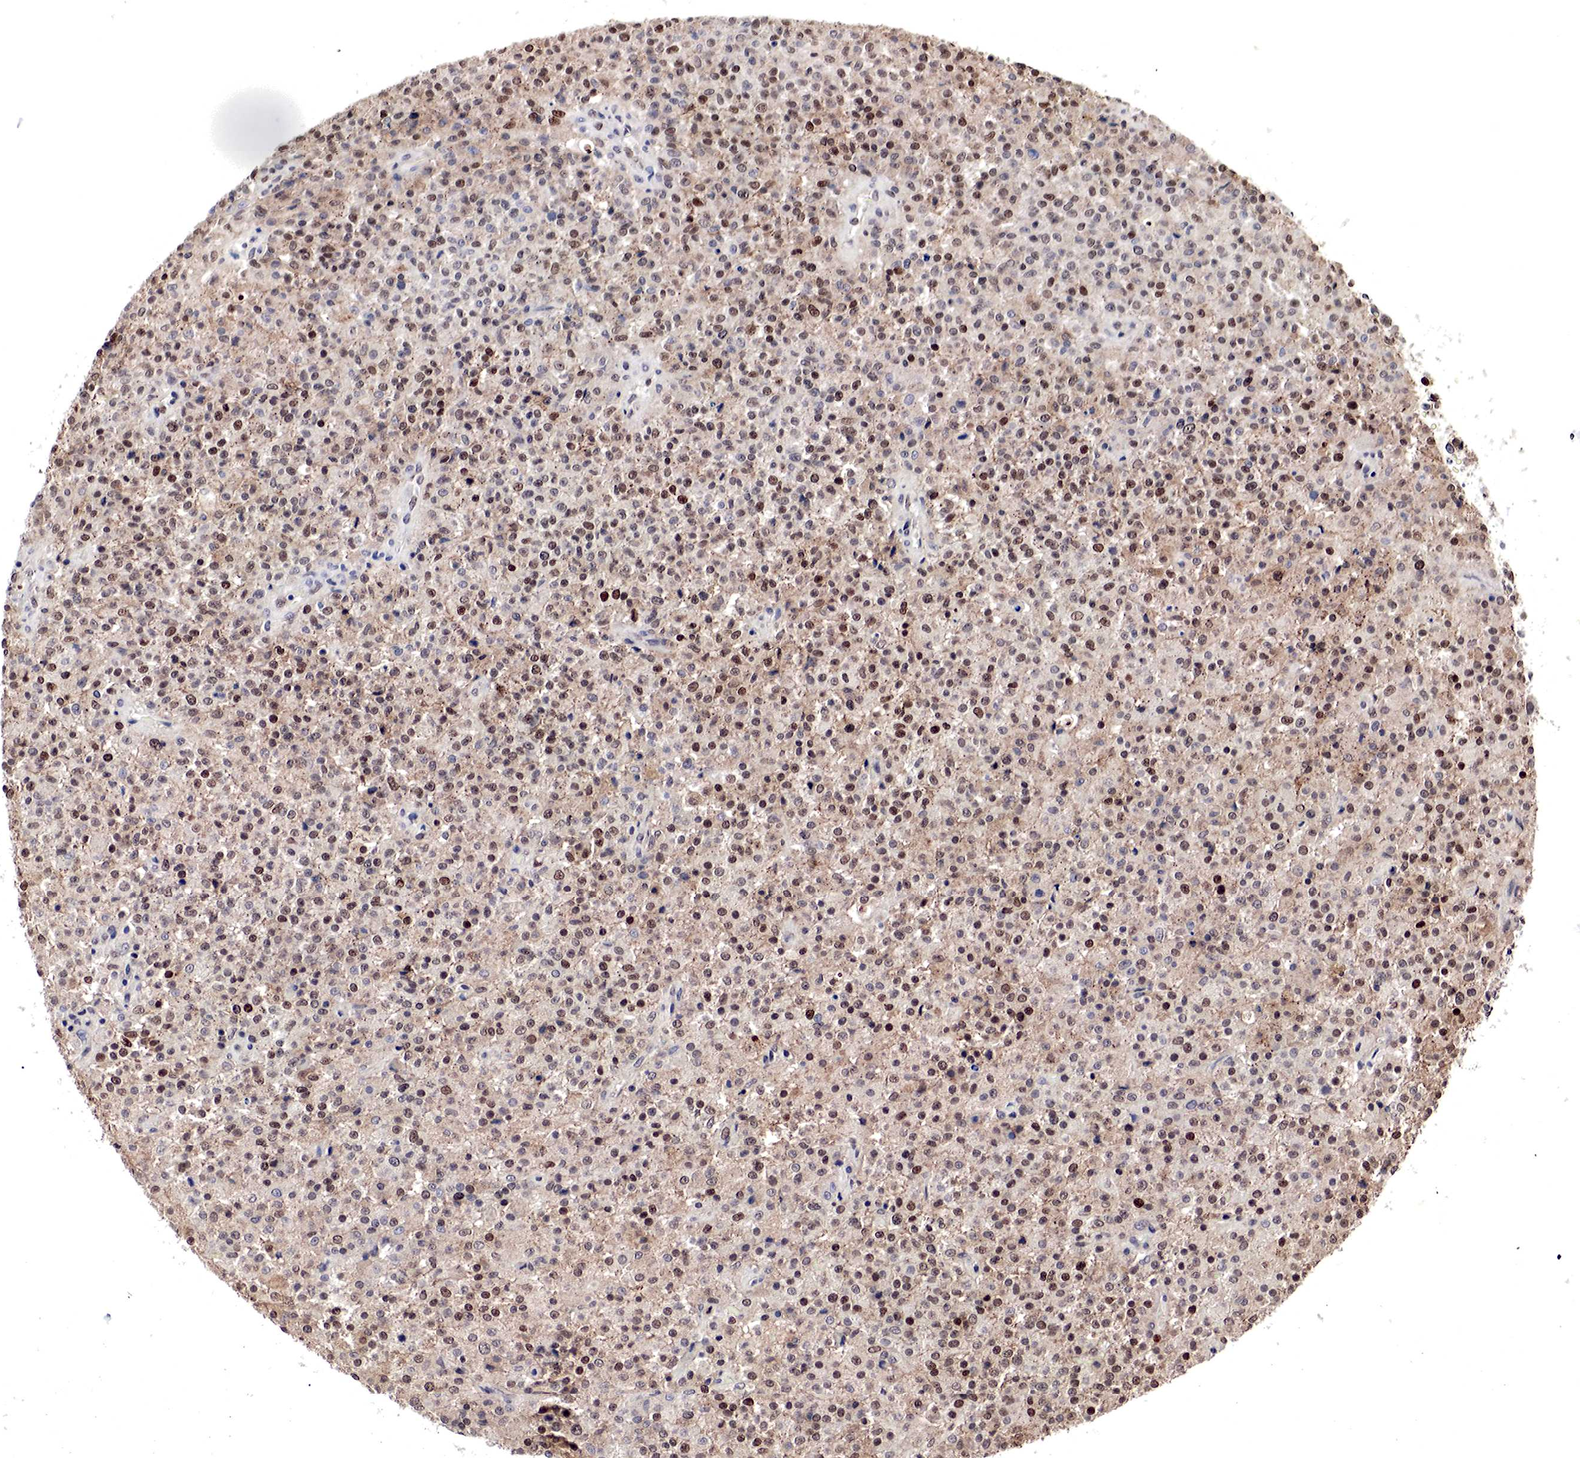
{"staining": {"intensity": "strong", "quantity": ">75%", "location": "cytoplasmic/membranous"}, "tissue": "testis cancer", "cell_type": "Tumor cells", "image_type": "cancer", "snomed": [{"axis": "morphology", "description": "Seminoma, NOS"}, {"axis": "topography", "description": "Testis"}], "caption": "The histopathology image displays immunohistochemical staining of seminoma (testis). There is strong cytoplasmic/membranous staining is identified in approximately >75% of tumor cells. The protein of interest is stained brown, and the nuclei are stained in blue (DAB (3,3'-diaminobenzidine) IHC with brightfield microscopy, high magnification).", "gene": "DACH2", "patient": {"sex": "male", "age": 59}}